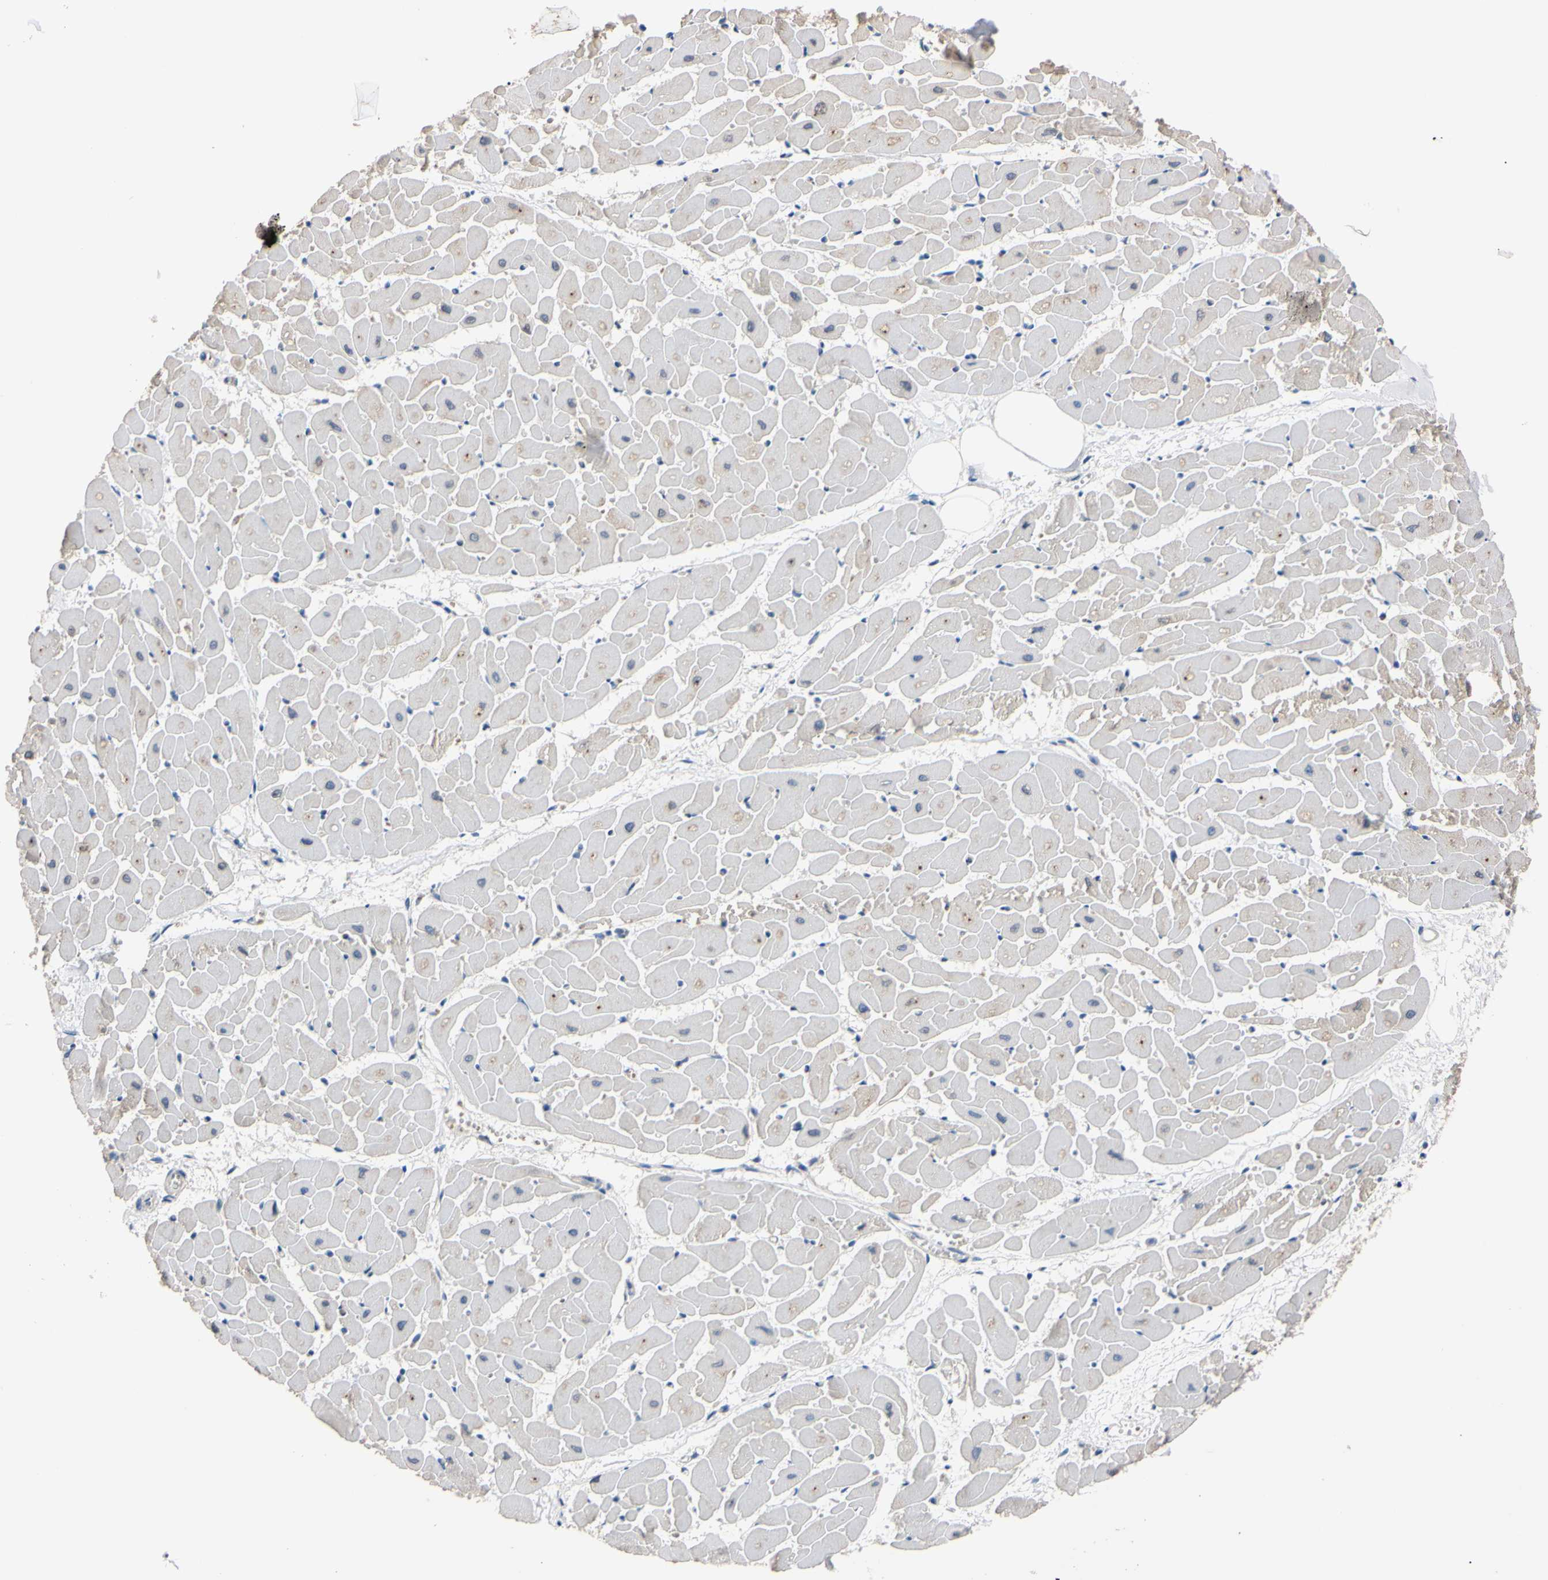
{"staining": {"intensity": "weak", "quantity": "25%-75%", "location": "cytoplasmic/membranous"}, "tissue": "heart muscle", "cell_type": "Cardiomyocytes", "image_type": "normal", "snomed": [{"axis": "morphology", "description": "Normal tissue, NOS"}, {"axis": "topography", "description": "Heart"}], "caption": "Immunohistochemistry (IHC) photomicrograph of benign human heart muscle stained for a protein (brown), which demonstrates low levels of weak cytoplasmic/membranous staining in about 25%-75% of cardiomyocytes.", "gene": "RARS1", "patient": {"sex": "female", "age": 19}}